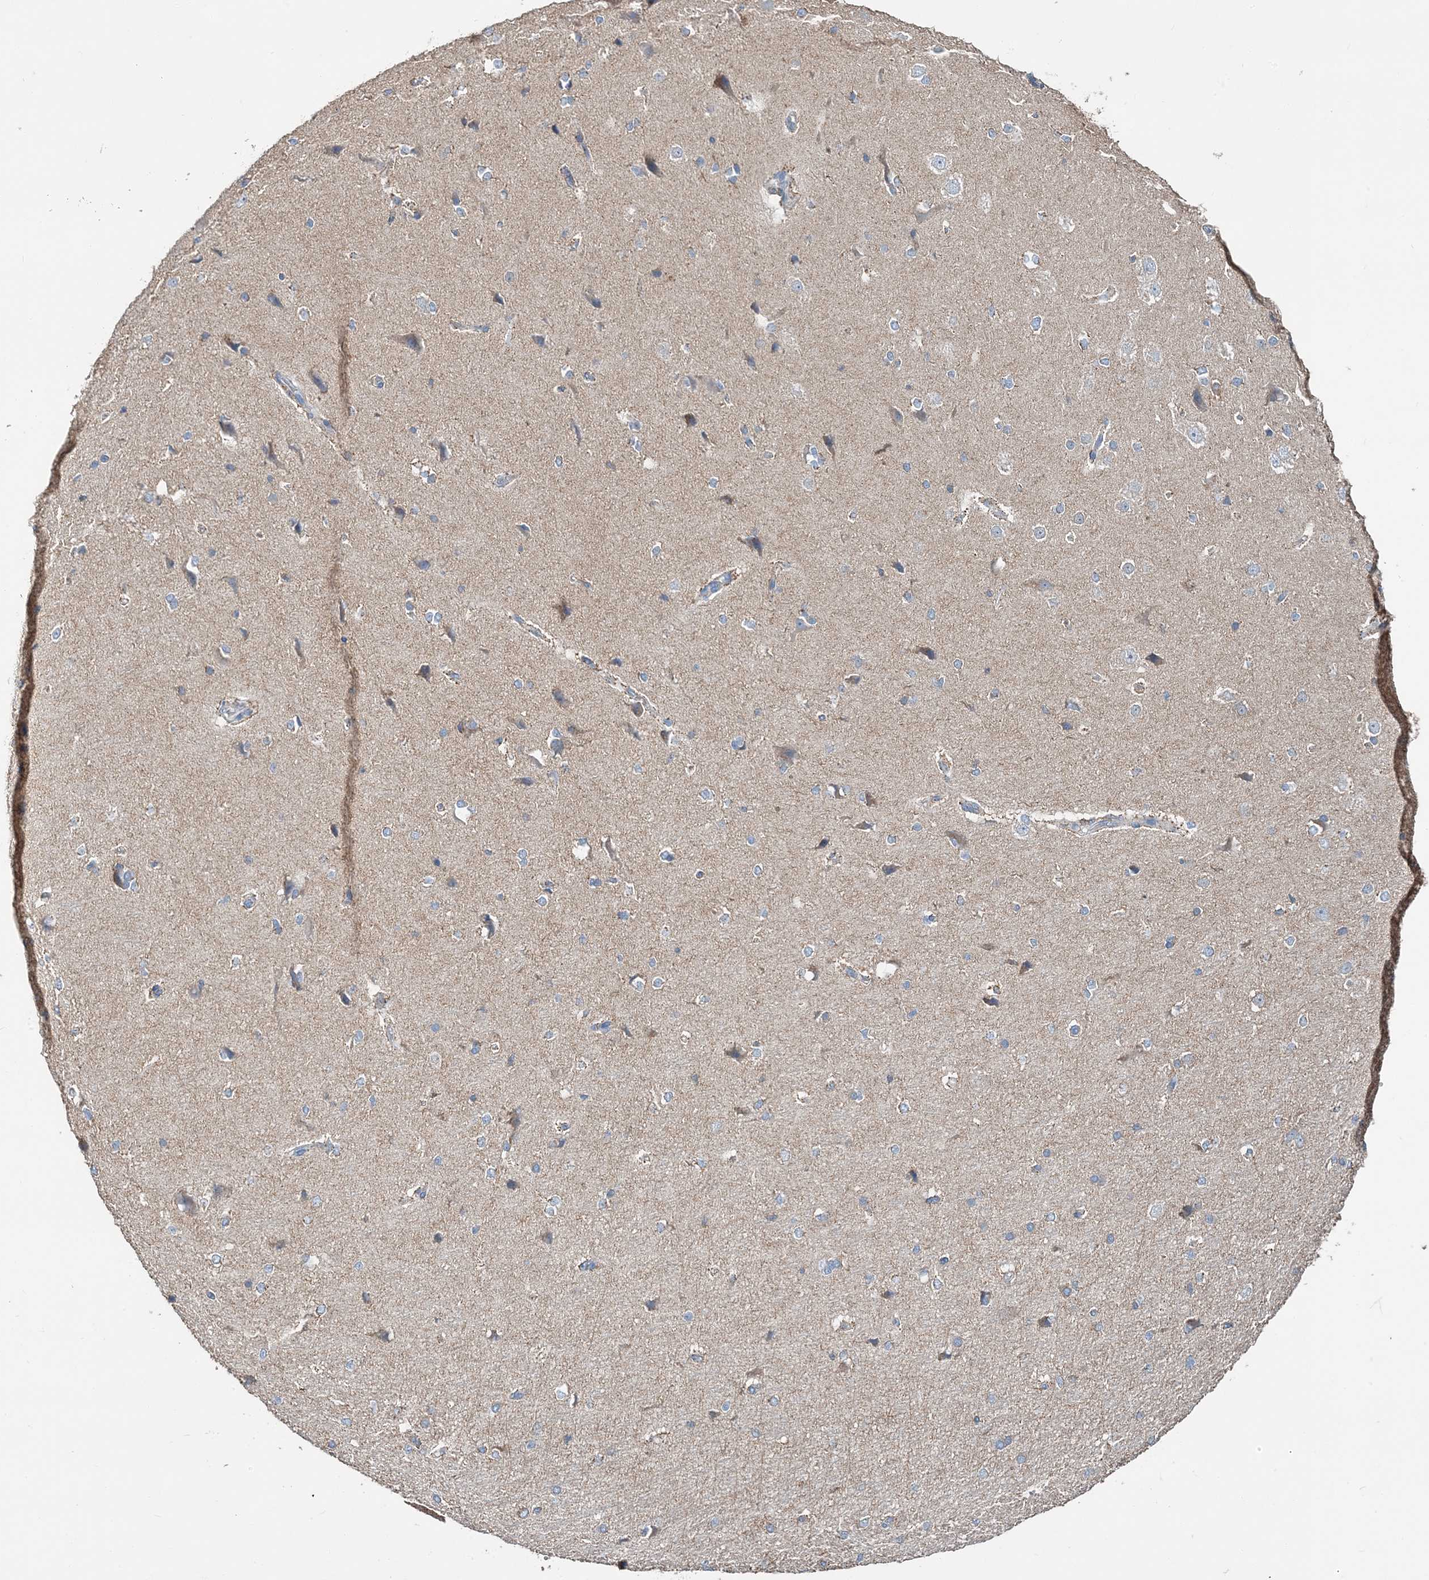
{"staining": {"intensity": "weak", "quantity": ">75%", "location": "cytoplasmic/membranous"}, "tissue": "cerebral cortex", "cell_type": "Endothelial cells", "image_type": "normal", "snomed": [{"axis": "morphology", "description": "Normal tissue, NOS"}, {"axis": "morphology", "description": "Developmental malformation"}, {"axis": "topography", "description": "Cerebral cortex"}], "caption": "Protein staining of benign cerebral cortex demonstrates weak cytoplasmic/membranous staining in about >75% of endothelial cells.", "gene": "TMLHE", "patient": {"sex": "female", "age": 30}}